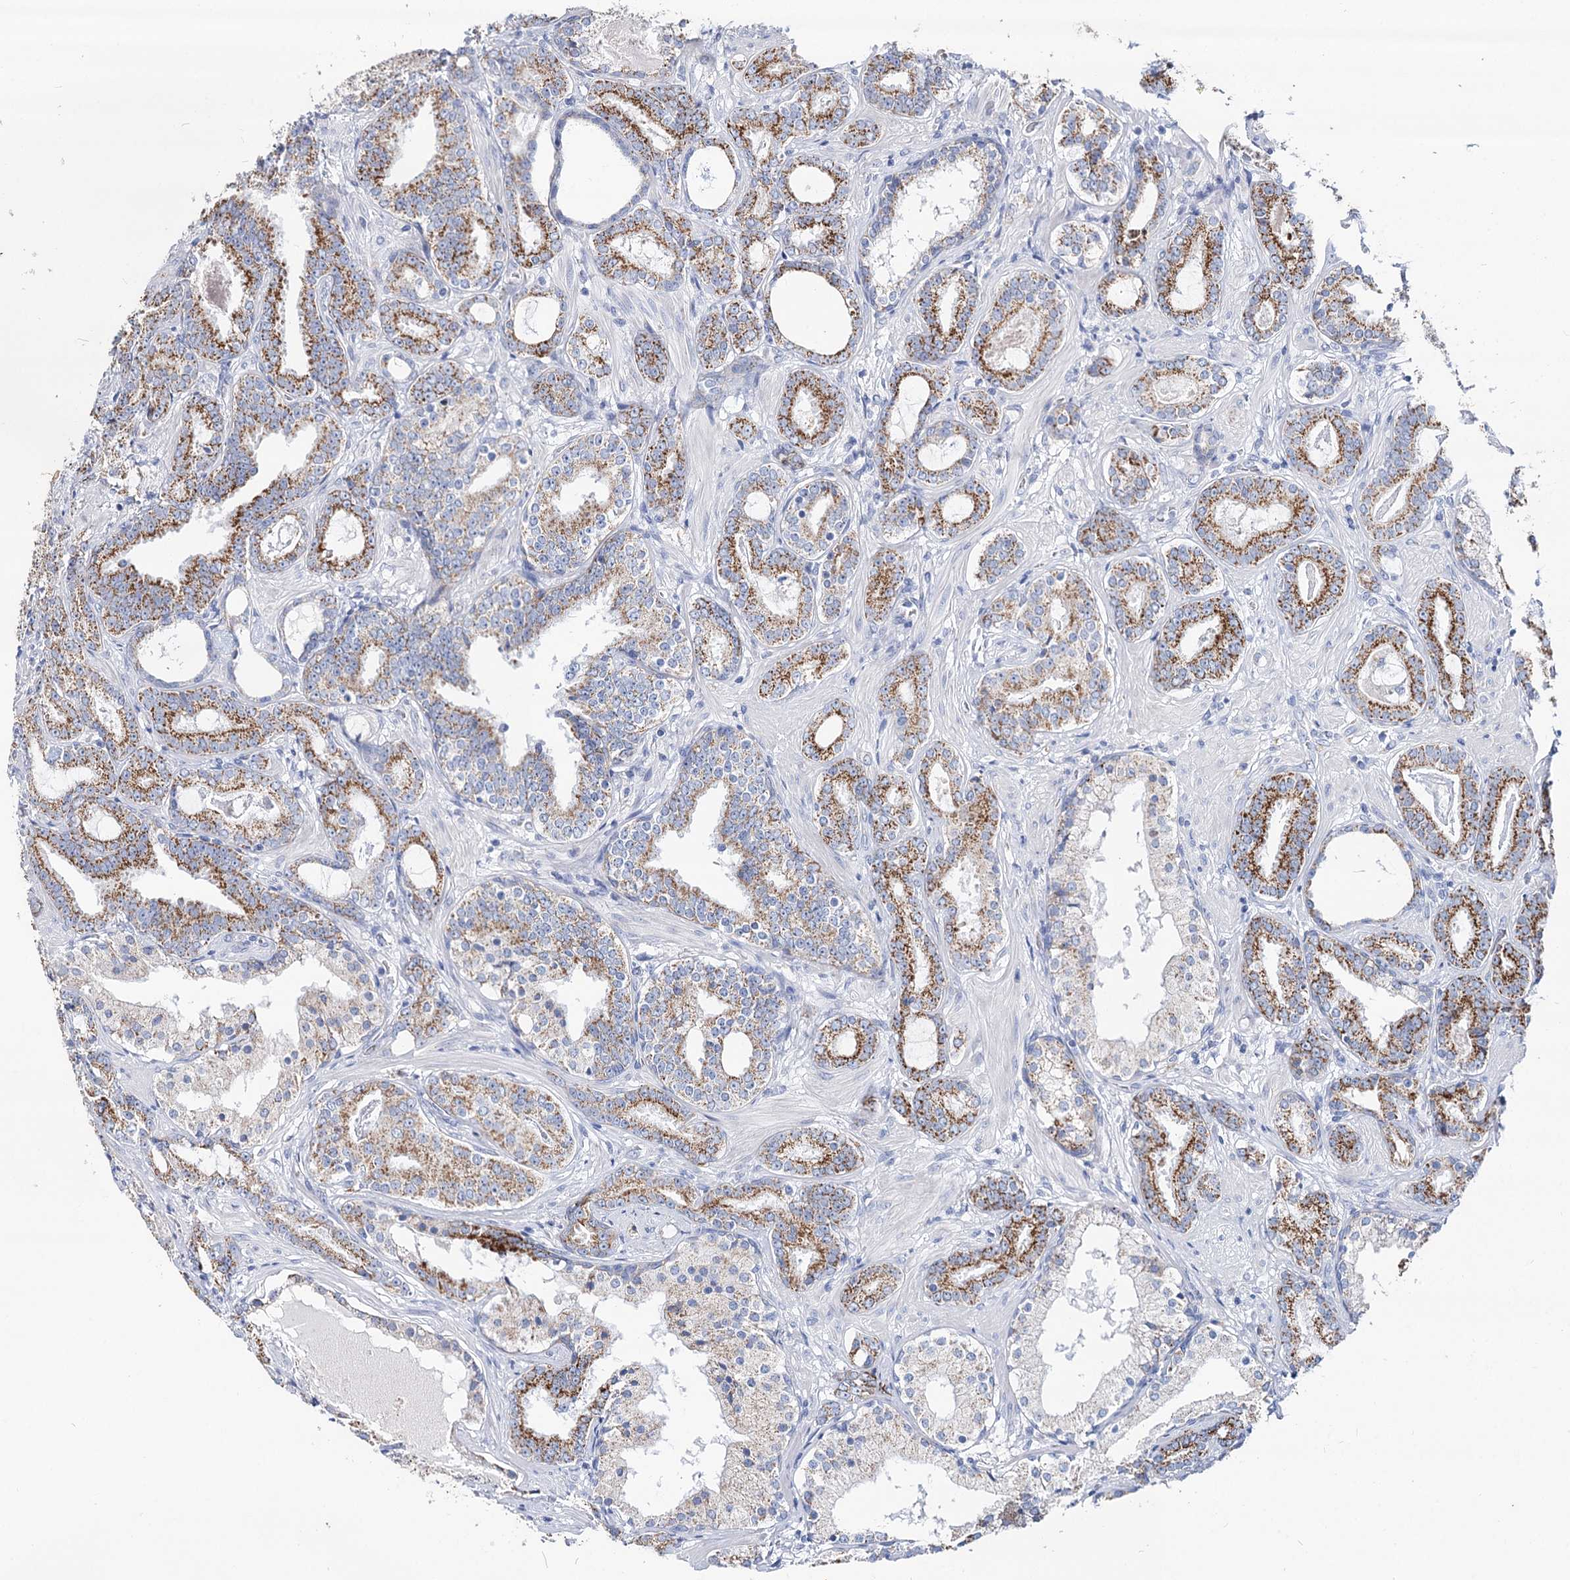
{"staining": {"intensity": "moderate", "quantity": "25%-75%", "location": "cytoplasmic/membranous"}, "tissue": "prostate cancer", "cell_type": "Tumor cells", "image_type": "cancer", "snomed": [{"axis": "morphology", "description": "Adenocarcinoma, High grade"}, {"axis": "topography", "description": "Prostate"}], "caption": "Immunohistochemistry image of neoplastic tissue: human prostate adenocarcinoma (high-grade) stained using immunohistochemistry demonstrates medium levels of moderate protein expression localized specifically in the cytoplasmic/membranous of tumor cells, appearing as a cytoplasmic/membranous brown color.", "gene": "MCCC2", "patient": {"sex": "male", "age": 58}}